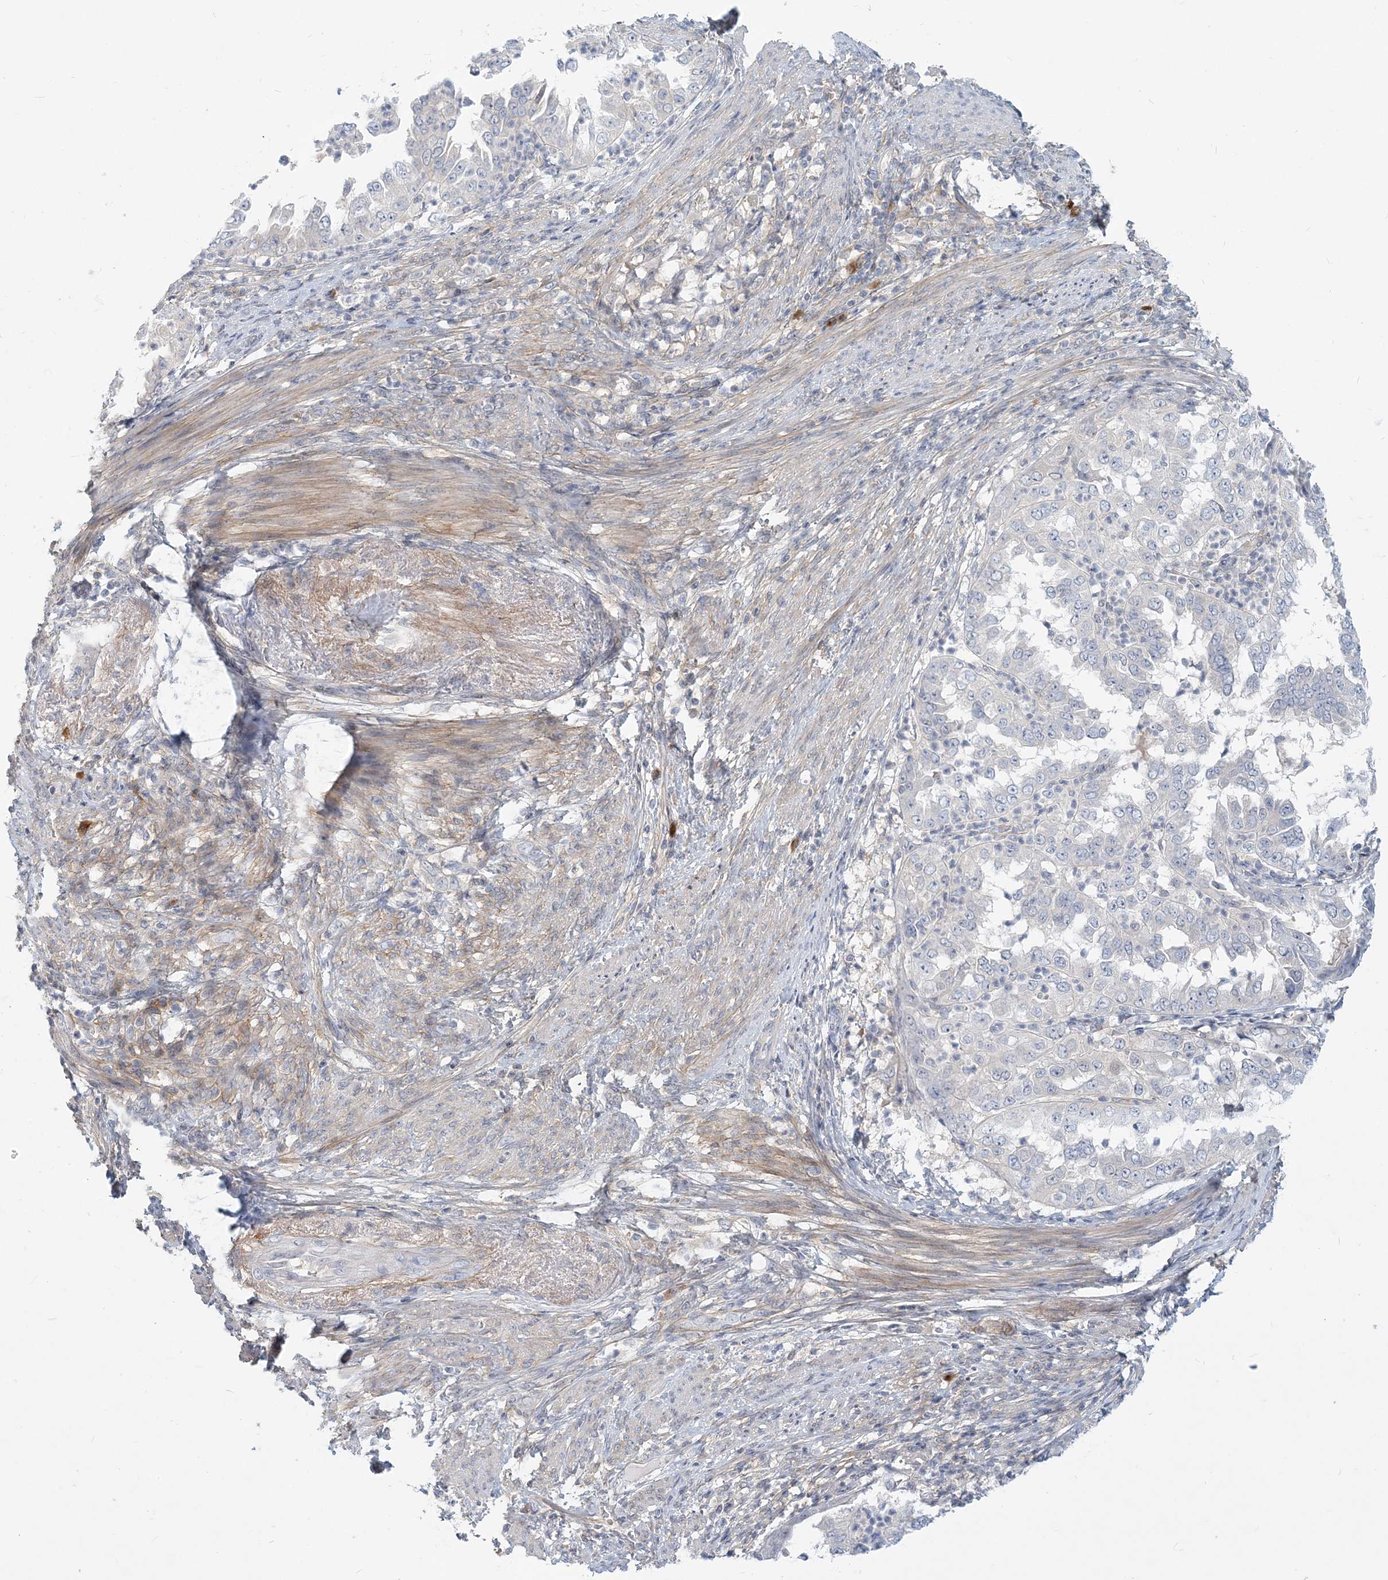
{"staining": {"intensity": "negative", "quantity": "none", "location": "none"}, "tissue": "endometrial cancer", "cell_type": "Tumor cells", "image_type": "cancer", "snomed": [{"axis": "morphology", "description": "Adenocarcinoma, NOS"}, {"axis": "topography", "description": "Endometrium"}], "caption": "DAB immunohistochemical staining of endometrial adenocarcinoma reveals no significant expression in tumor cells.", "gene": "GMPPA", "patient": {"sex": "female", "age": 85}}